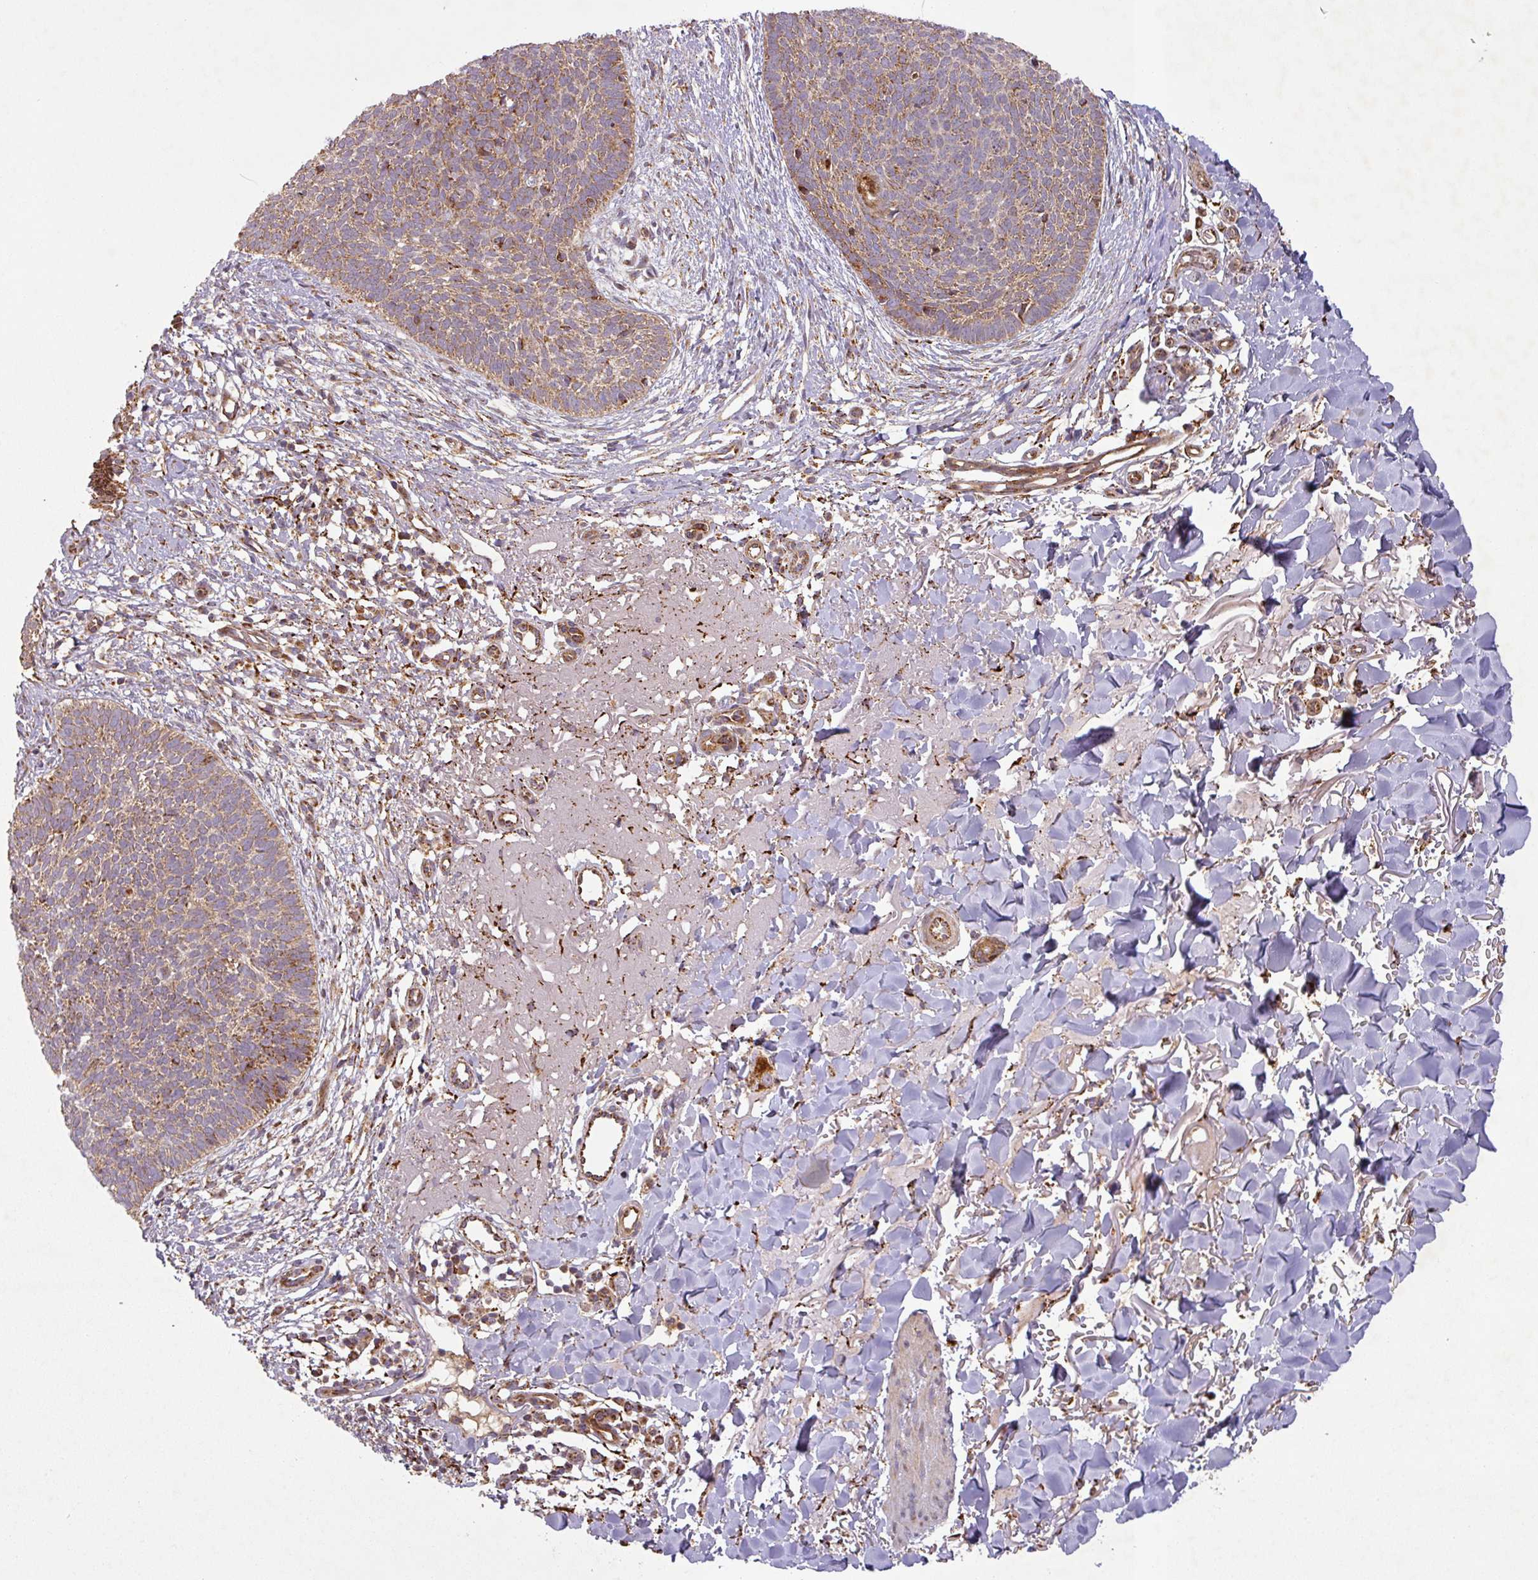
{"staining": {"intensity": "moderate", "quantity": ">75%", "location": "cytoplasmic/membranous"}, "tissue": "skin cancer", "cell_type": "Tumor cells", "image_type": "cancer", "snomed": [{"axis": "morphology", "description": "Basal cell carcinoma"}, {"axis": "topography", "description": "Skin"}], "caption": "This photomicrograph displays skin cancer stained with immunohistochemistry to label a protein in brown. The cytoplasmic/membranous of tumor cells show moderate positivity for the protein. Nuclei are counter-stained blue.", "gene": "GPD2", "patient": {"sex": "male", "age": 84}}